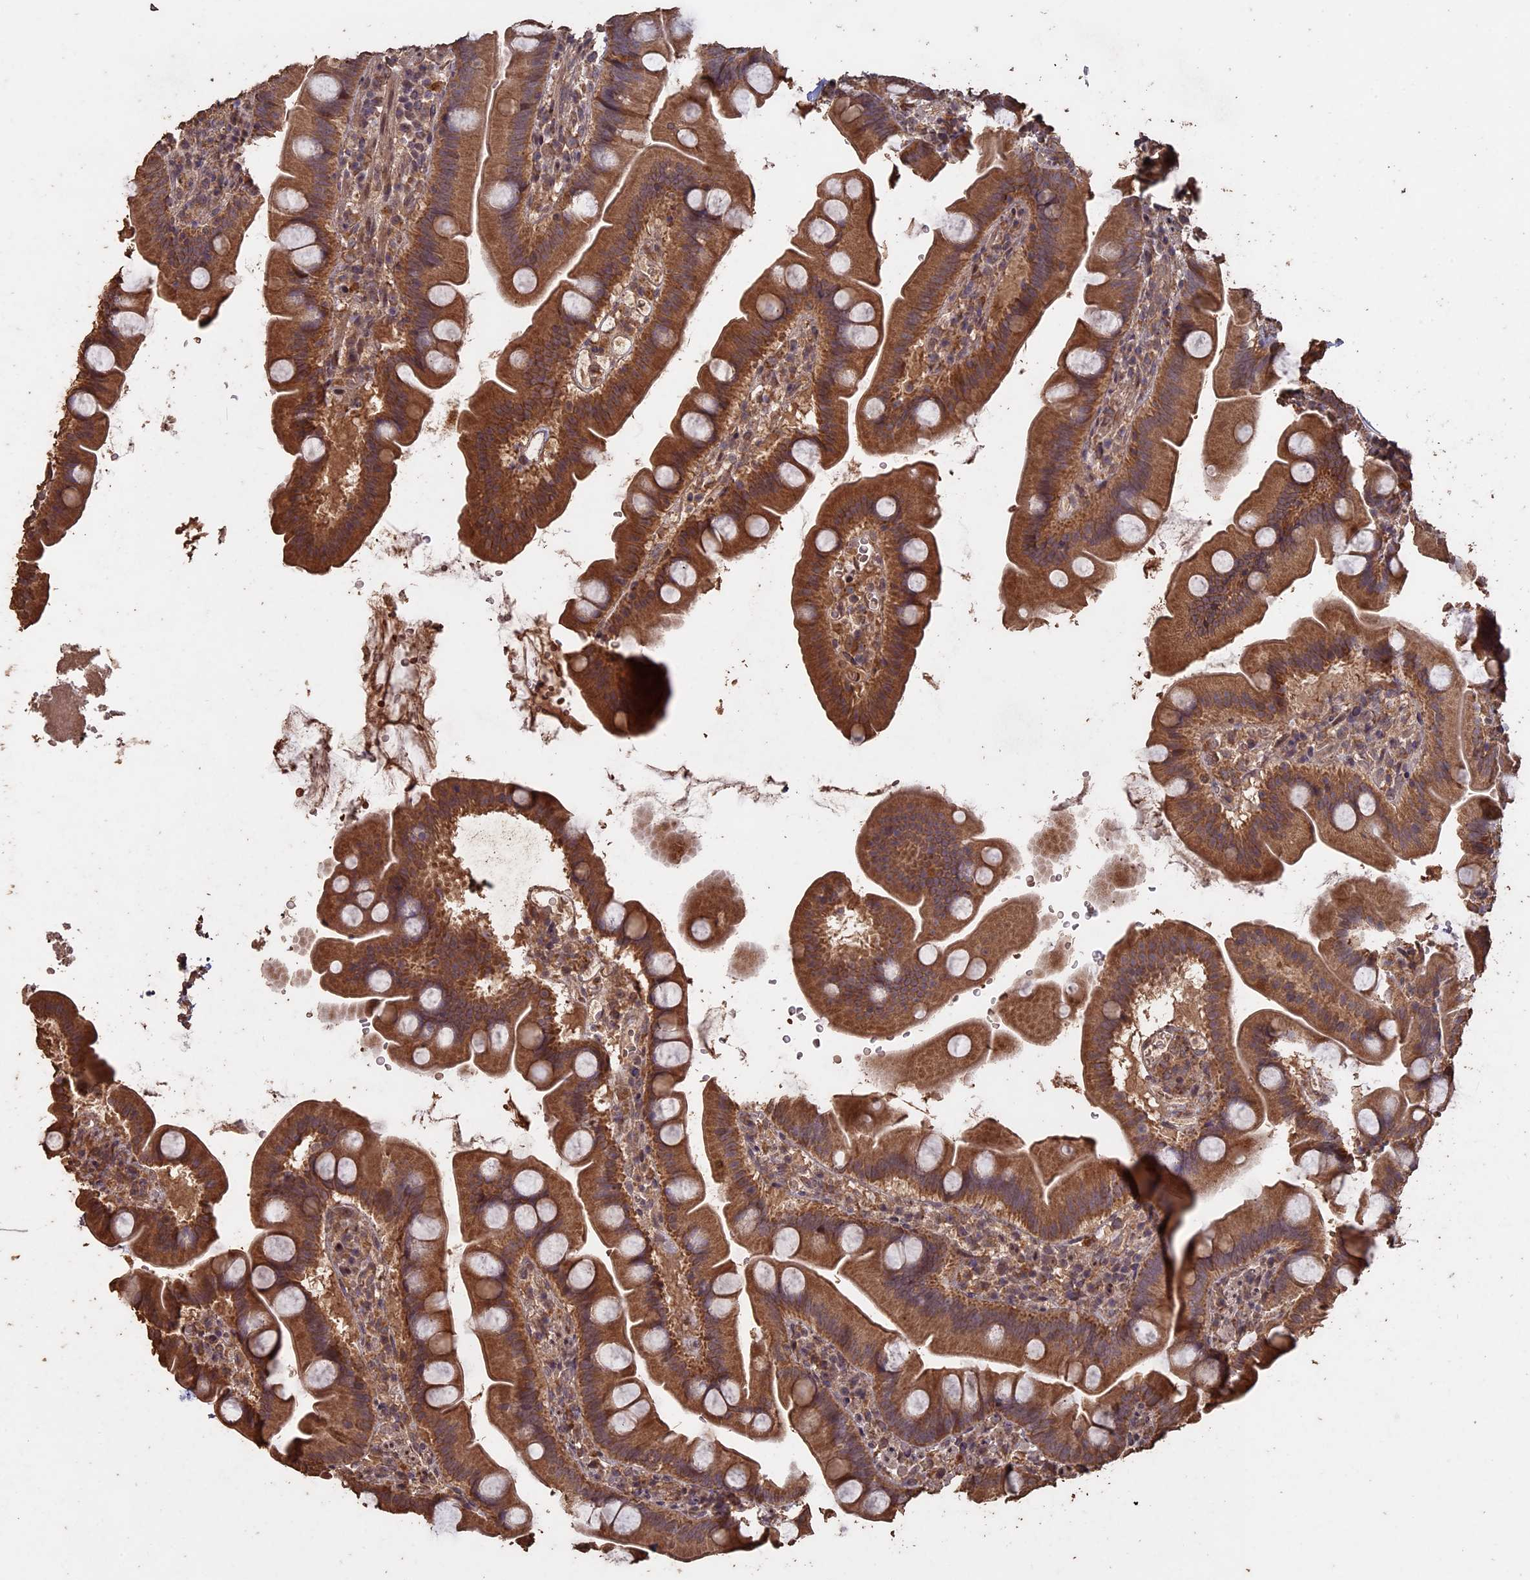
{"staining": {"intensity": "moderate", "quantity": ">75%", "location": "cytoplasmic/membranous"}, "tissue": "small intestine", "cell_type": "Glandular cells", "image_type": "normal", "snomed": [{"axis": "morphology", "description": "Normal tissue, NOS"}, {"axis": "topography", "description": "Small intestine"}], "caption": "Small intestine stained with DAB immunohistochemistry (IHC) displays medium levels of moderate cytoplasmic/membranous positivity in about >75% of glandular cells.", "gene": "HUNK", "patient": {"sex": "female", "age": 68}}